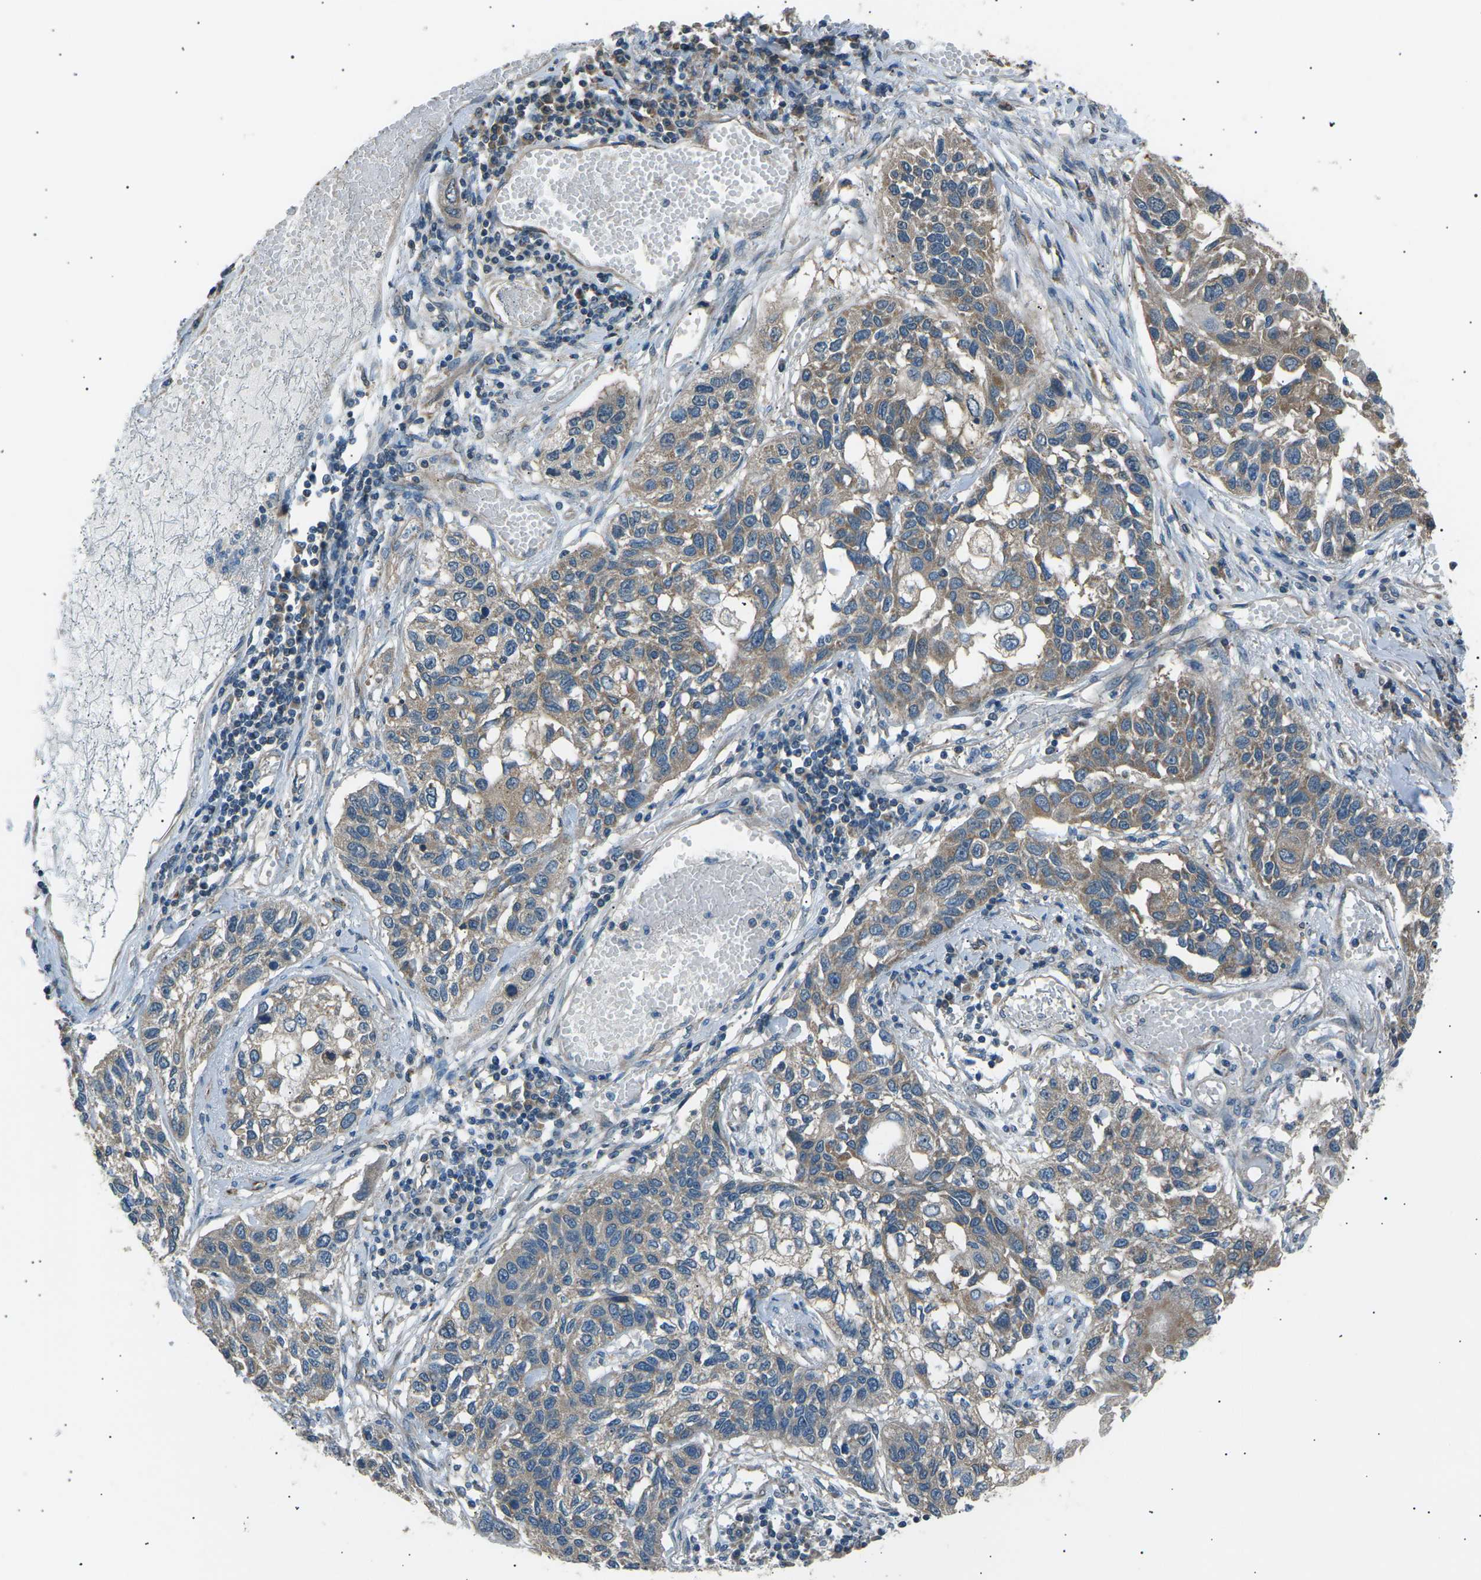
{"staining": {"intensity": "weak", "quantity": ">75%", "location": "cytoplasmic/membranous"}, "tissue": "lung cancer", "cell_type": "Tumor cells", "image_type": "cancer", "snomed": [{"axis": "morphology", "description": "Squamous cell carcinoma, NOS"}, {"axis": "topography", "description": "Lung"}], "caption": "Immunohistochemical staining of human lung cancer (squamous cell carcinoma) shows low levels of weak cytoplasmic/membranous positivity in approximately >75% of tumor cells.", "gene": "SLK", "patient": {"sex": "male", "age": 71}}